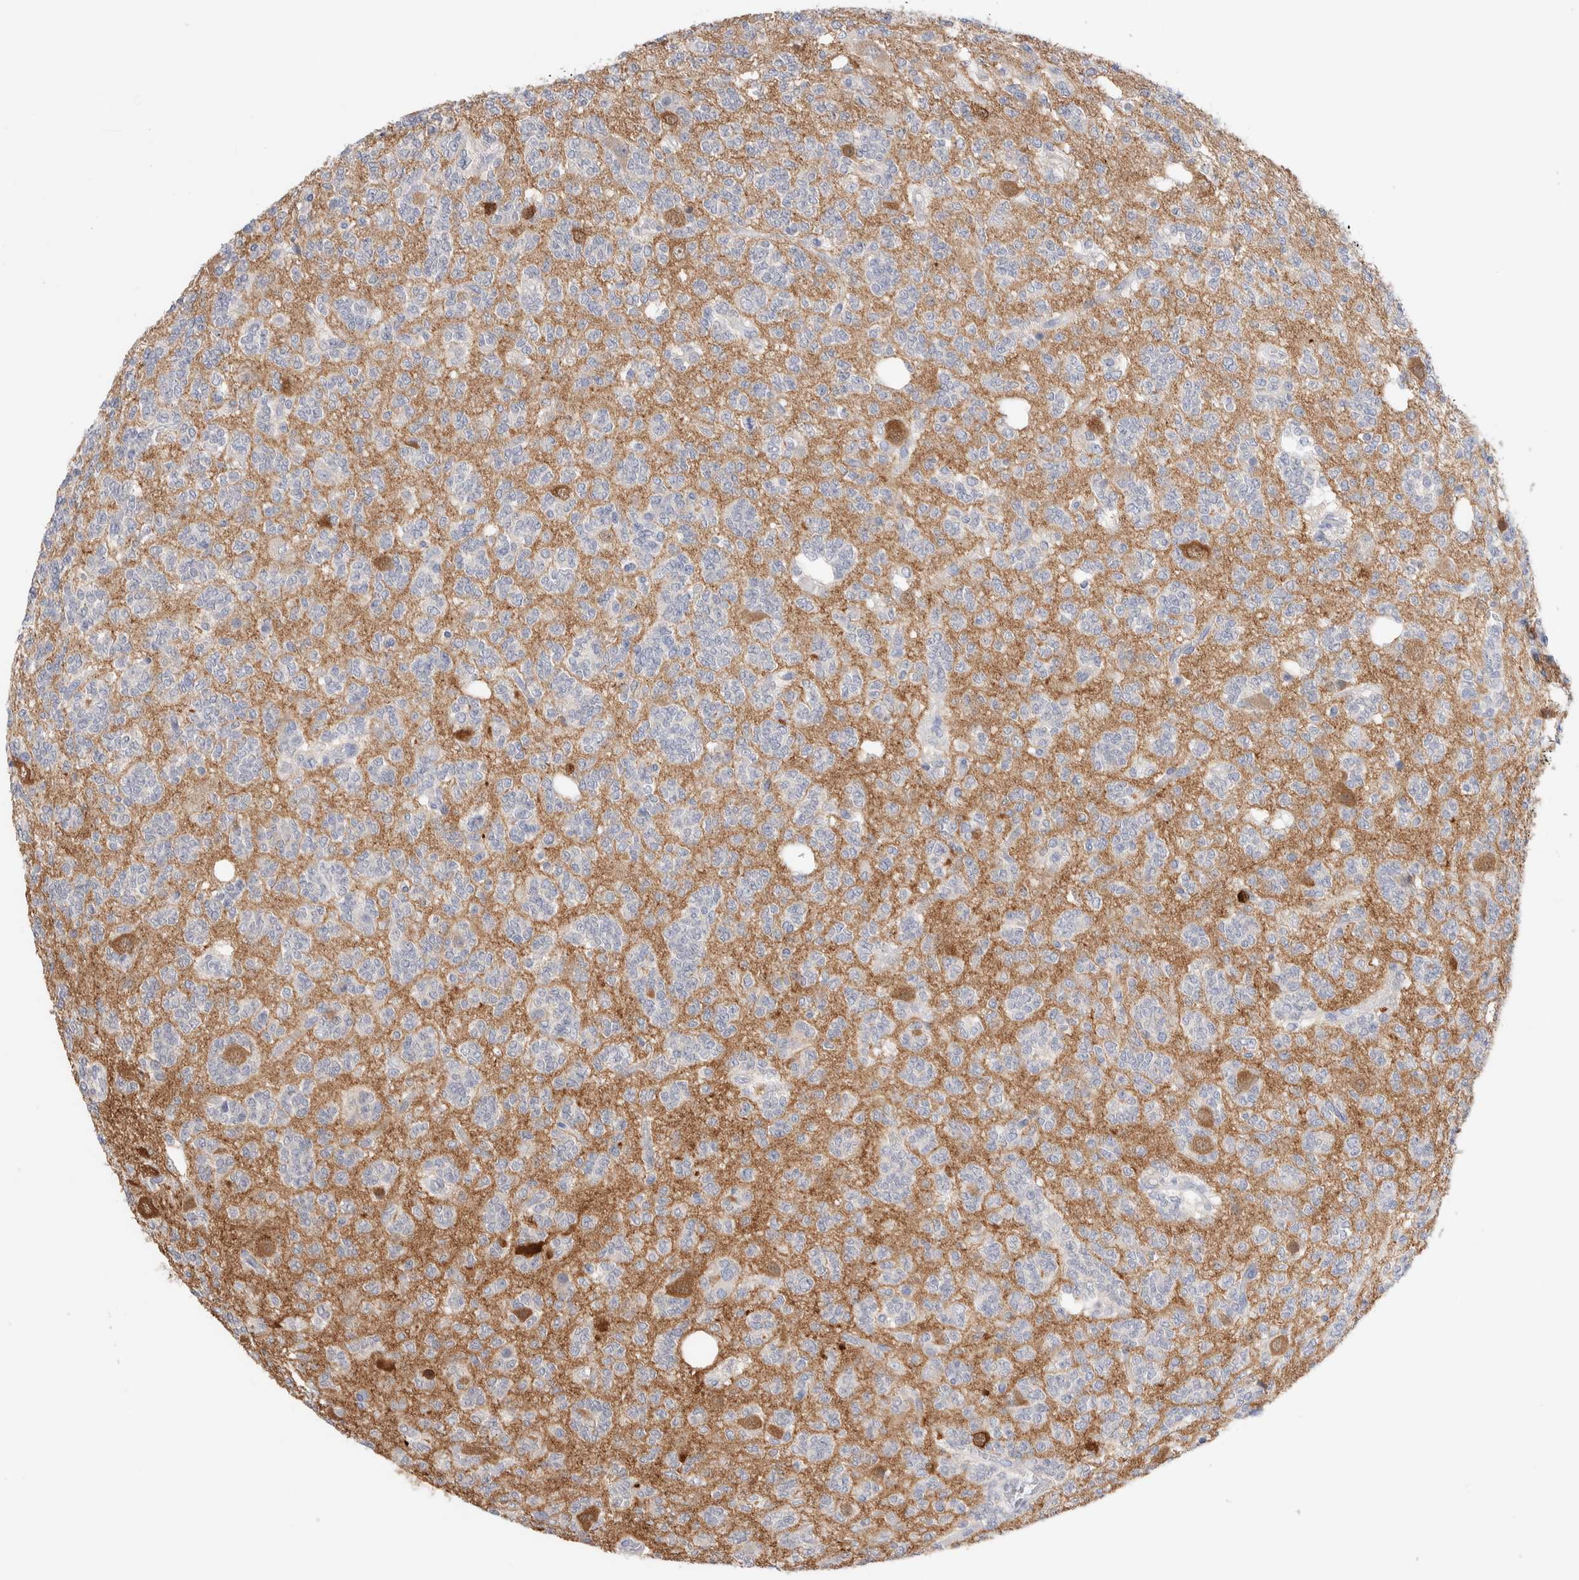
{"staining": {"intensity": "negative", "quantity": "none", "location": "none"}, "tissue": "glioma", "cell_type": "Tumor cells", "image_type": "cancer", "snomed": [{"axis": "morphology", "description": "Glioma, malignant, Low grade"}, {"axis": "topography", "description": "Brain"}], "caption": "IHC of human glioma reveals no expression in tumor cells.", "gene": "GDA", "patient": {"sex": "male", "age": 38}}